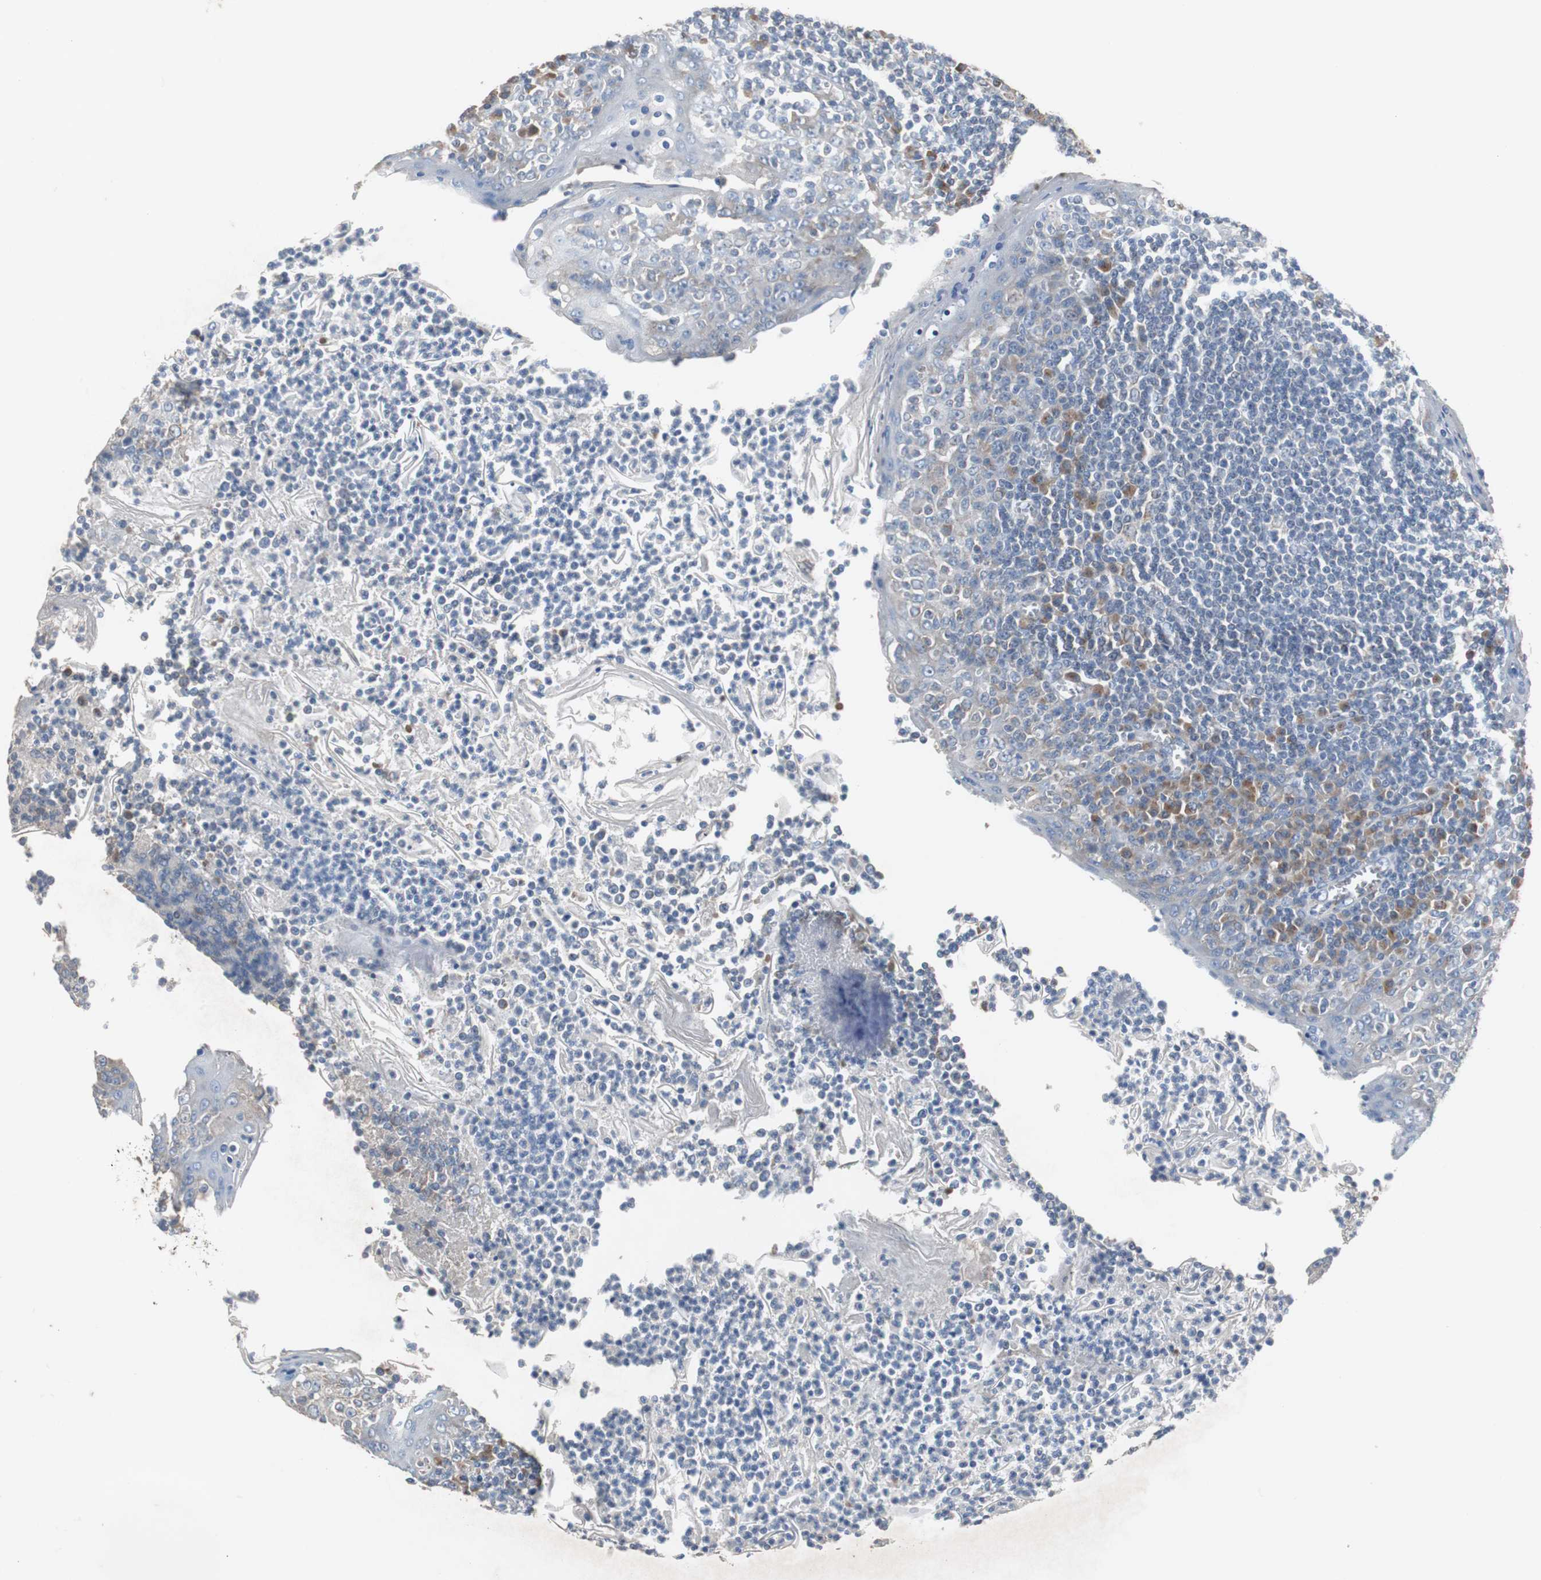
{"staining": {"intensity": "weak", "quantity": "25%-75%", "location": "cytoplasmic/membranous"}, "tissue": "tonsil", "cell_type": "Germinal center cells", "image_type": "normal", "snomed": [{"axis": "morphology", "description": "Normal tissue, NOS"}, {"axis": "topography", "description": "Tonsil"}], "caption": "Immunohistochemical staining of unremarkable human tonsil reveals low levels of weak cytoplasmic/membranous staining in approximately 25%-75% of germinal center cells. (IHC, brightfield microscopy, high magnification).", "gene": "CALB2", "patient": {"sex": "male", "age": 31}}